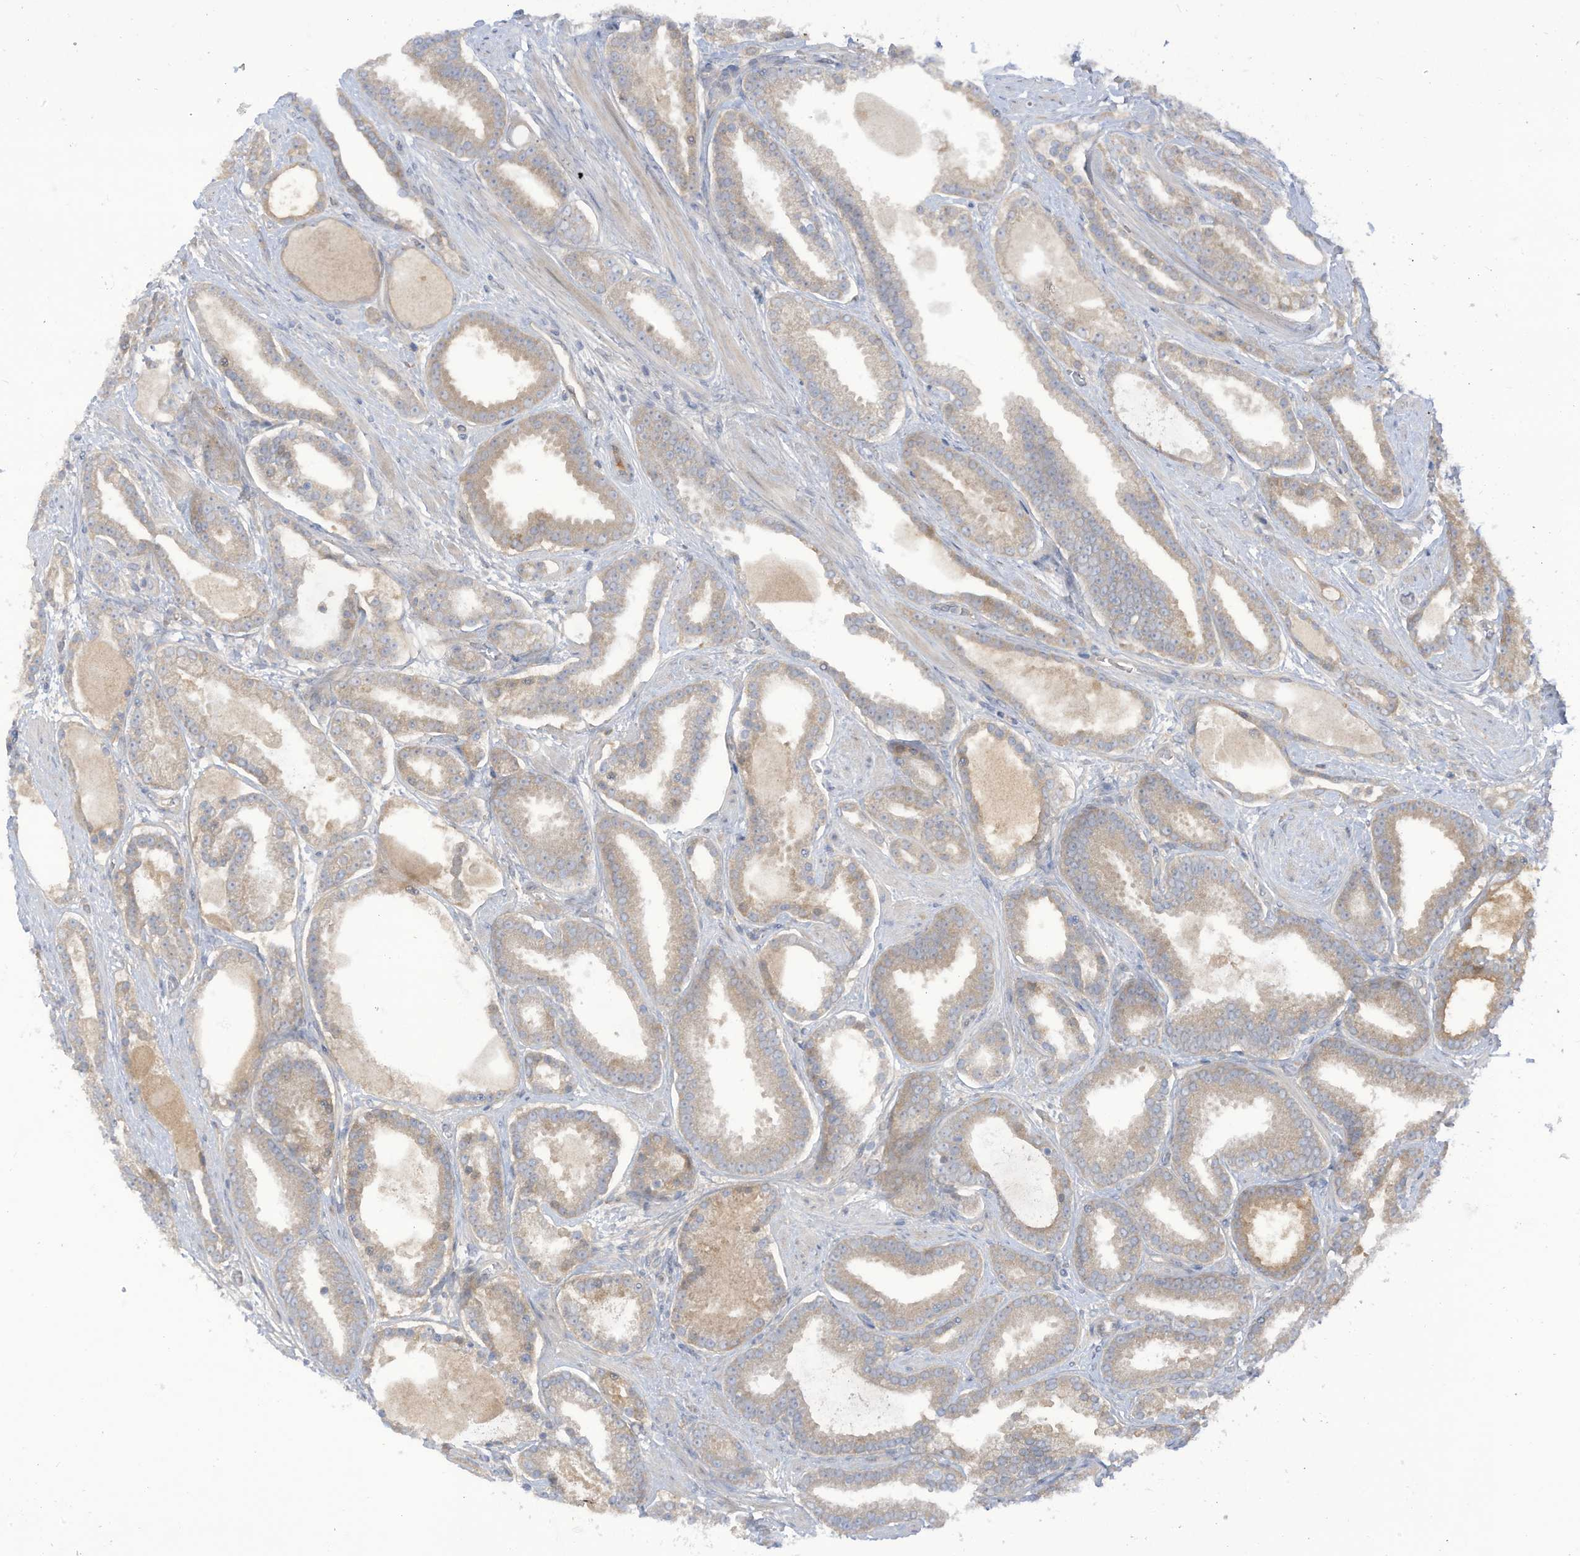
{"staining": {"intensity": "weak", "quantity": "<25%", "location": "cytoplasmic/membranous"}, "tissue": "prostate cancer", "cell_type": "Tumor cells", "image_type": "cancer", "snomed": [{"axis": "morphology", "description": "Adenocarcinoma, High grade"}, {"axis": "topography", "description": "Prostate"}], "caption": "High power microscopy histopathology image of an immunohistochemistry photomicrograph of adenocarcinoma (high-grade) (prostate), revealing no significant staining in tumor cells. (Immunohistochemistry (ihc), brightfield microscopy, high magnification).", "gene": "LRRN2", "patient": {"sex": "male", "age": 60}}